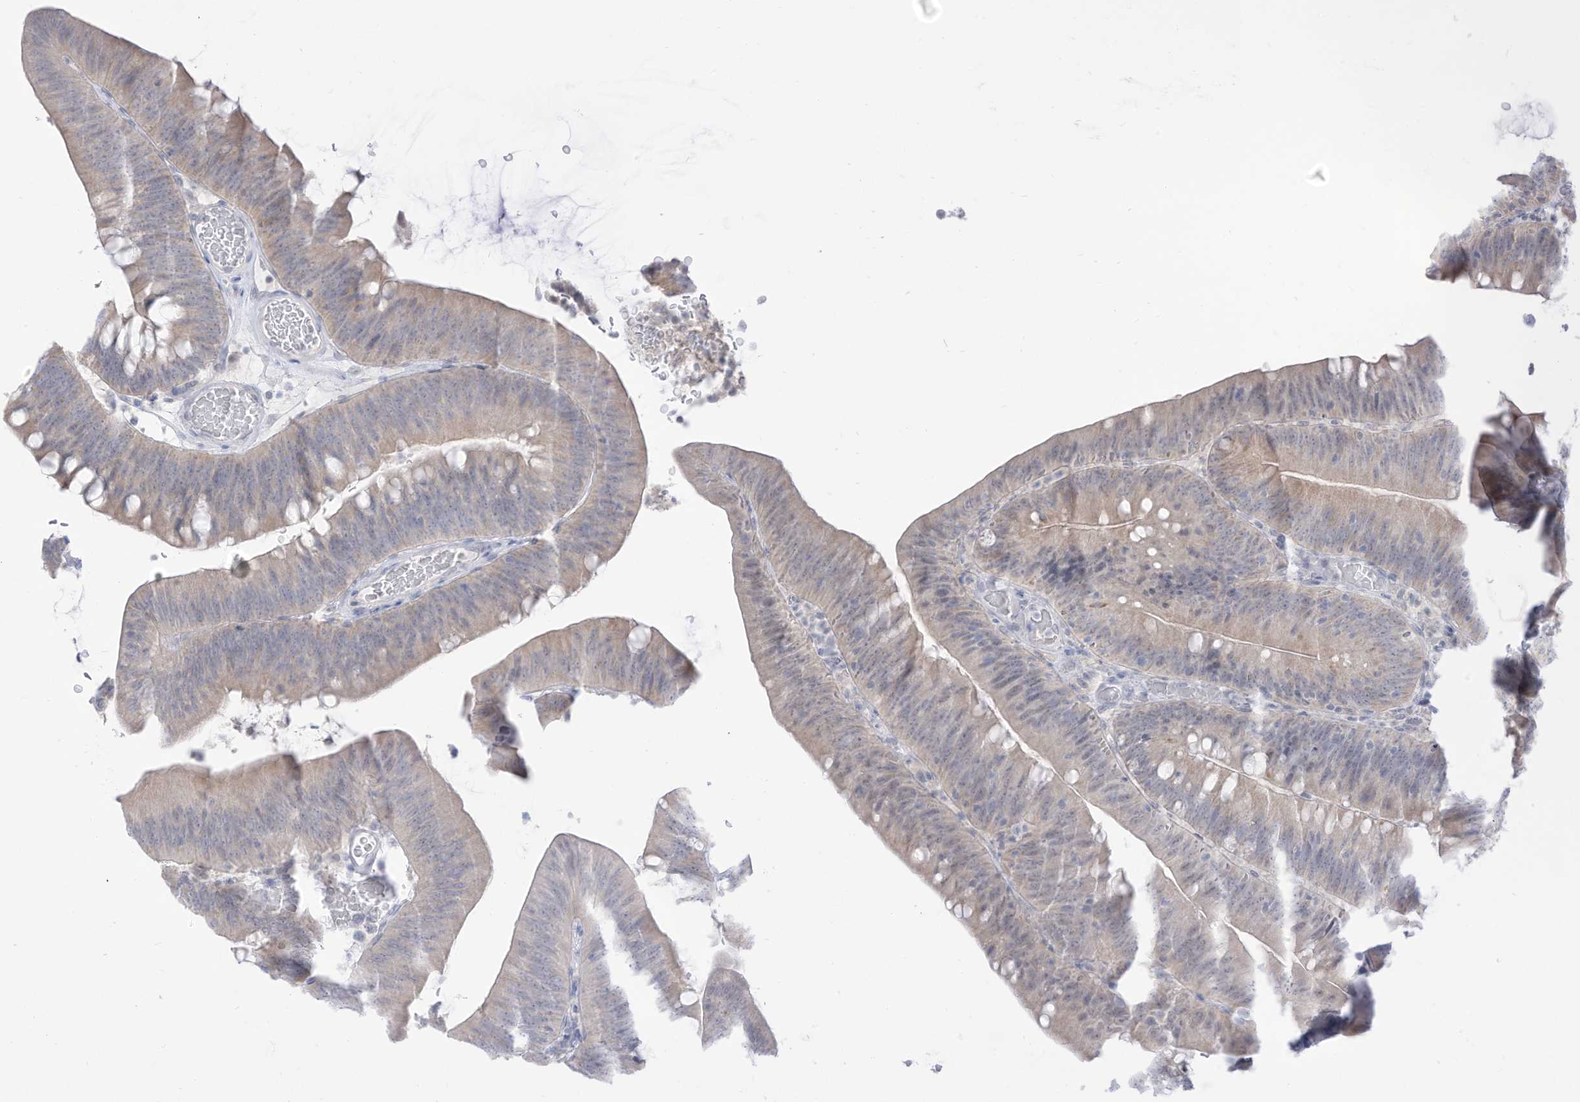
{"staining": {"intensity": "weak", "quantity": "<25%", "location": "cytoplasmic/membranous"}, "tissue": "colorectal cancer", "cell_type": "Tumor cells", "image_type": "cancer", "snomed": [{"axis": "morphology", "description": "Normal tissue, NOS"}, {"axis": "topography", "description": "Colon"}], "caption": "Immunohistochemical staining of human colorectal cancer demonstrates no significant expression in tumor cells. (Immunohistochemistry (ihc), brightfield microscopy, high magnification).", "gene": "OGT", "patient": {"sex": "female", "age": 82}}